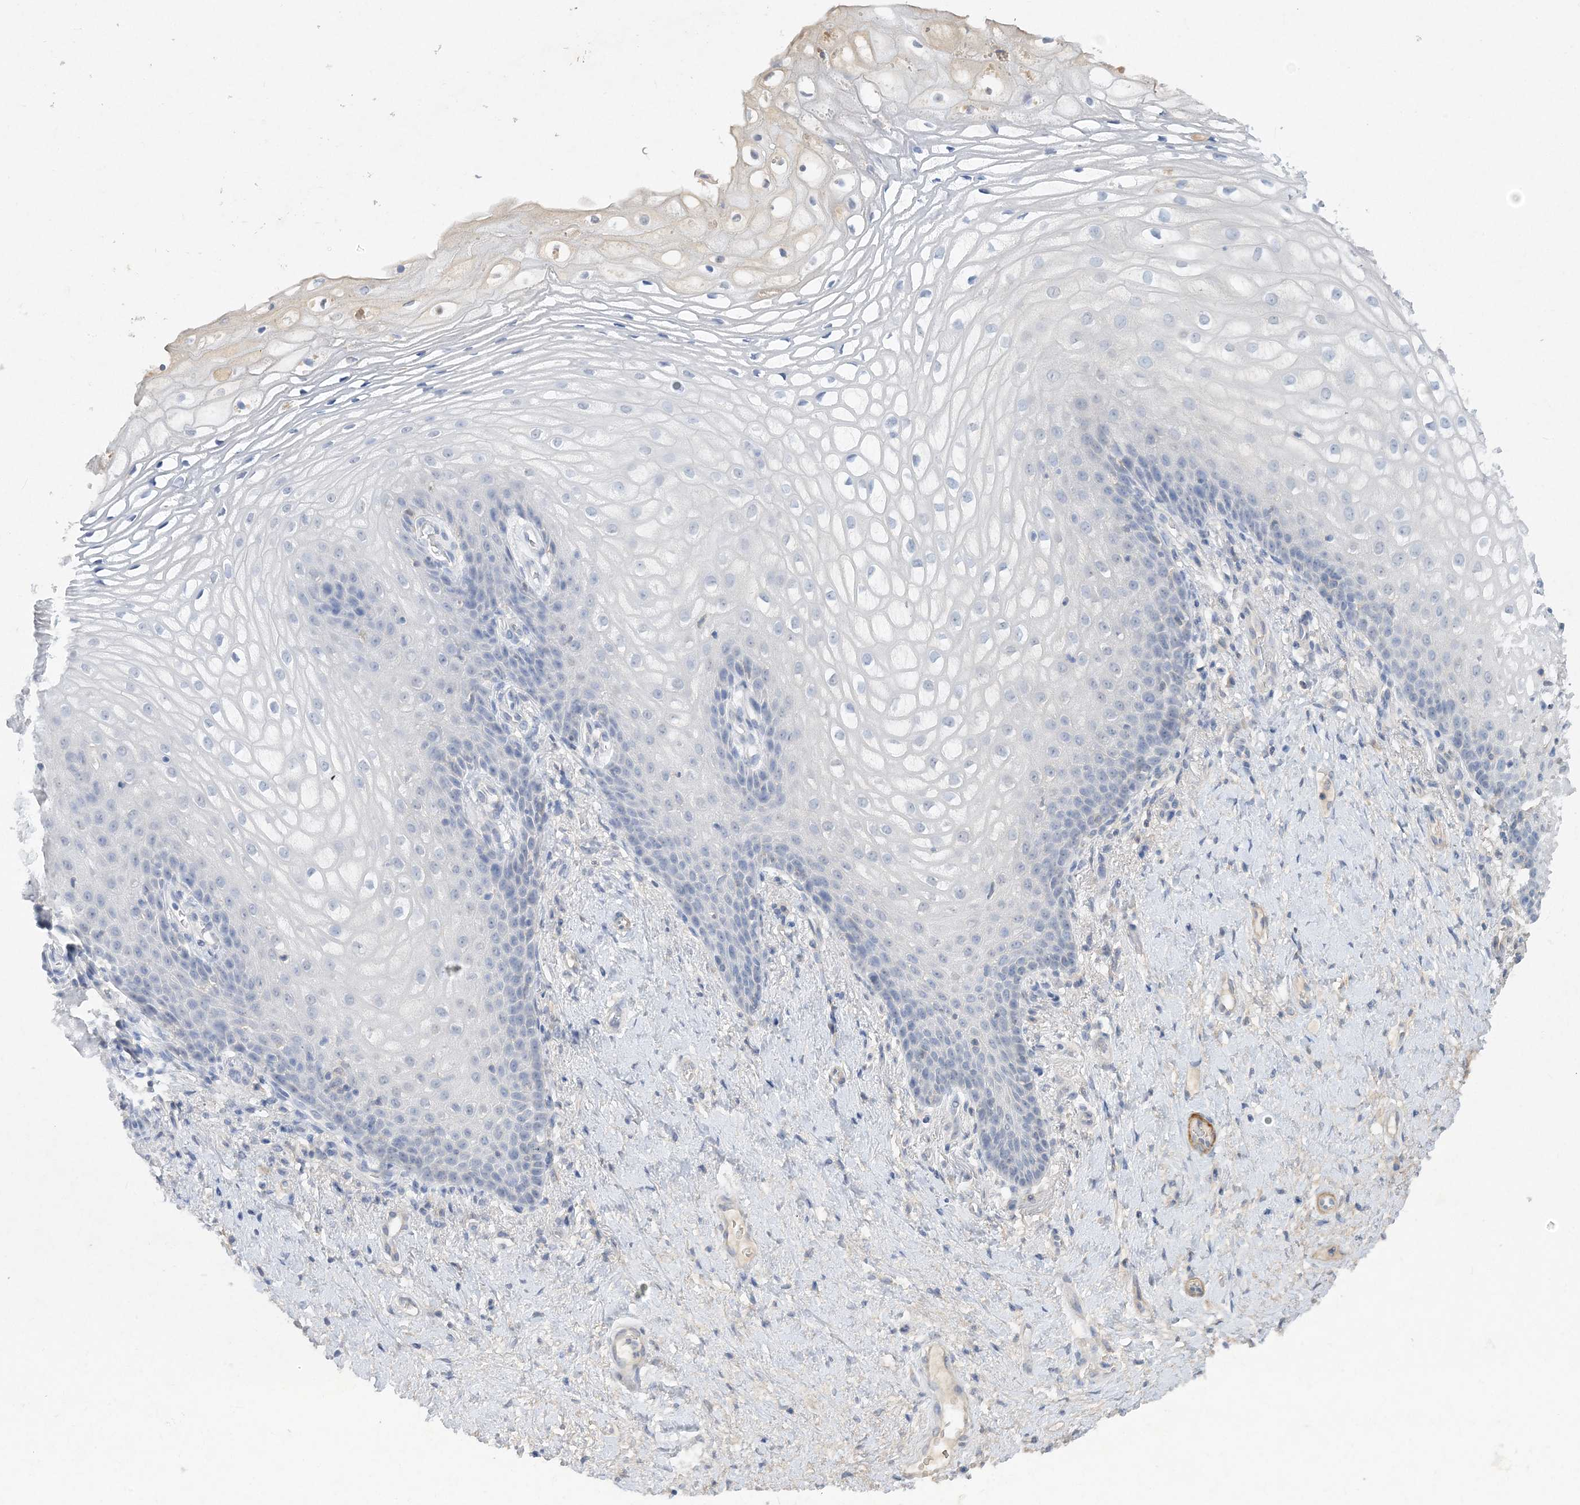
{"staining": {"intensity": "negative", "quantity": "none", "location": "none"}, "tissue": "vagina", "cell_type": "Squamous epithelial cells", "image_type": "normal", "snomed": [{"axis": "morphology", "description": "Normal tissue, NOS"}, {"axis": "topography", "description": "Vagina"}], "caption": "A high-resolution photomicrograph shows immunohistochemistry (IHC) staining of normal vagina, which displays no significant positivity in squamous epithelial cells. (Immunohistochemistry, brightfield microscopy, high magnification).", "gene": "C11orf58", "patient": {"sex": "female", "age": 60}}